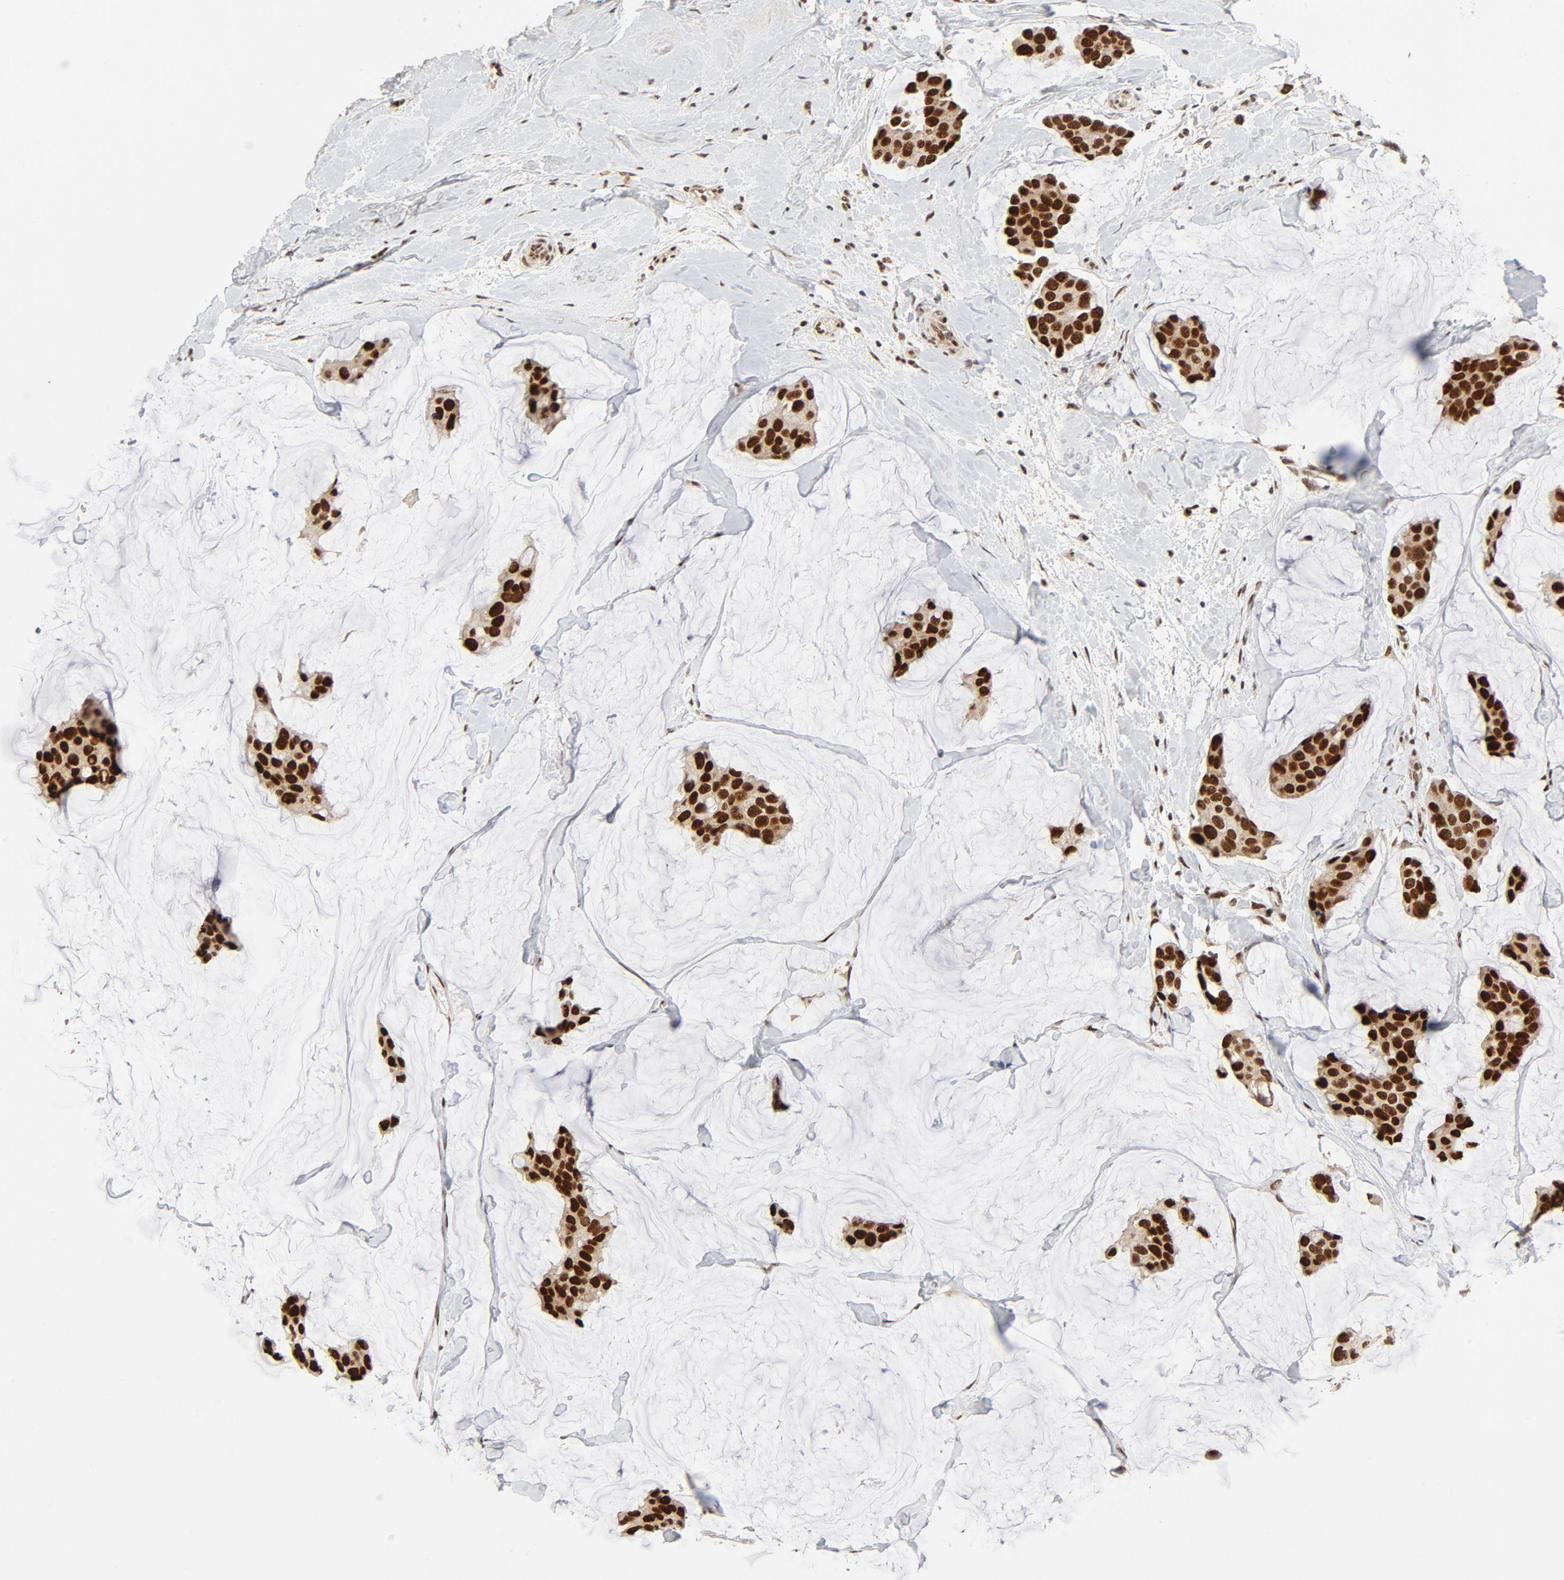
{"staining": {"intensity": "strong", "quantity": ">75%", "location": "nuclear"}, "tissue": "breast cancer", "cell_type": "Tumor cells", "image_type": "cancer", "snomed": [{"axis": "morphology", "description": "Normal tissue, NOS"}, {"axis": "morphology", "description": "Duct carcinoma"}, {"axis": "topography", "description": "Breast"}], "caption": "Breast cancer was stained to show a protein in brown. There is high levels of strong nuclear staining in about >75% of tumor cells. (IHC, brightfield microscopy, high magnification).", "gene": "GTF2I", "patient": {"sex": "female", "age": 50}}